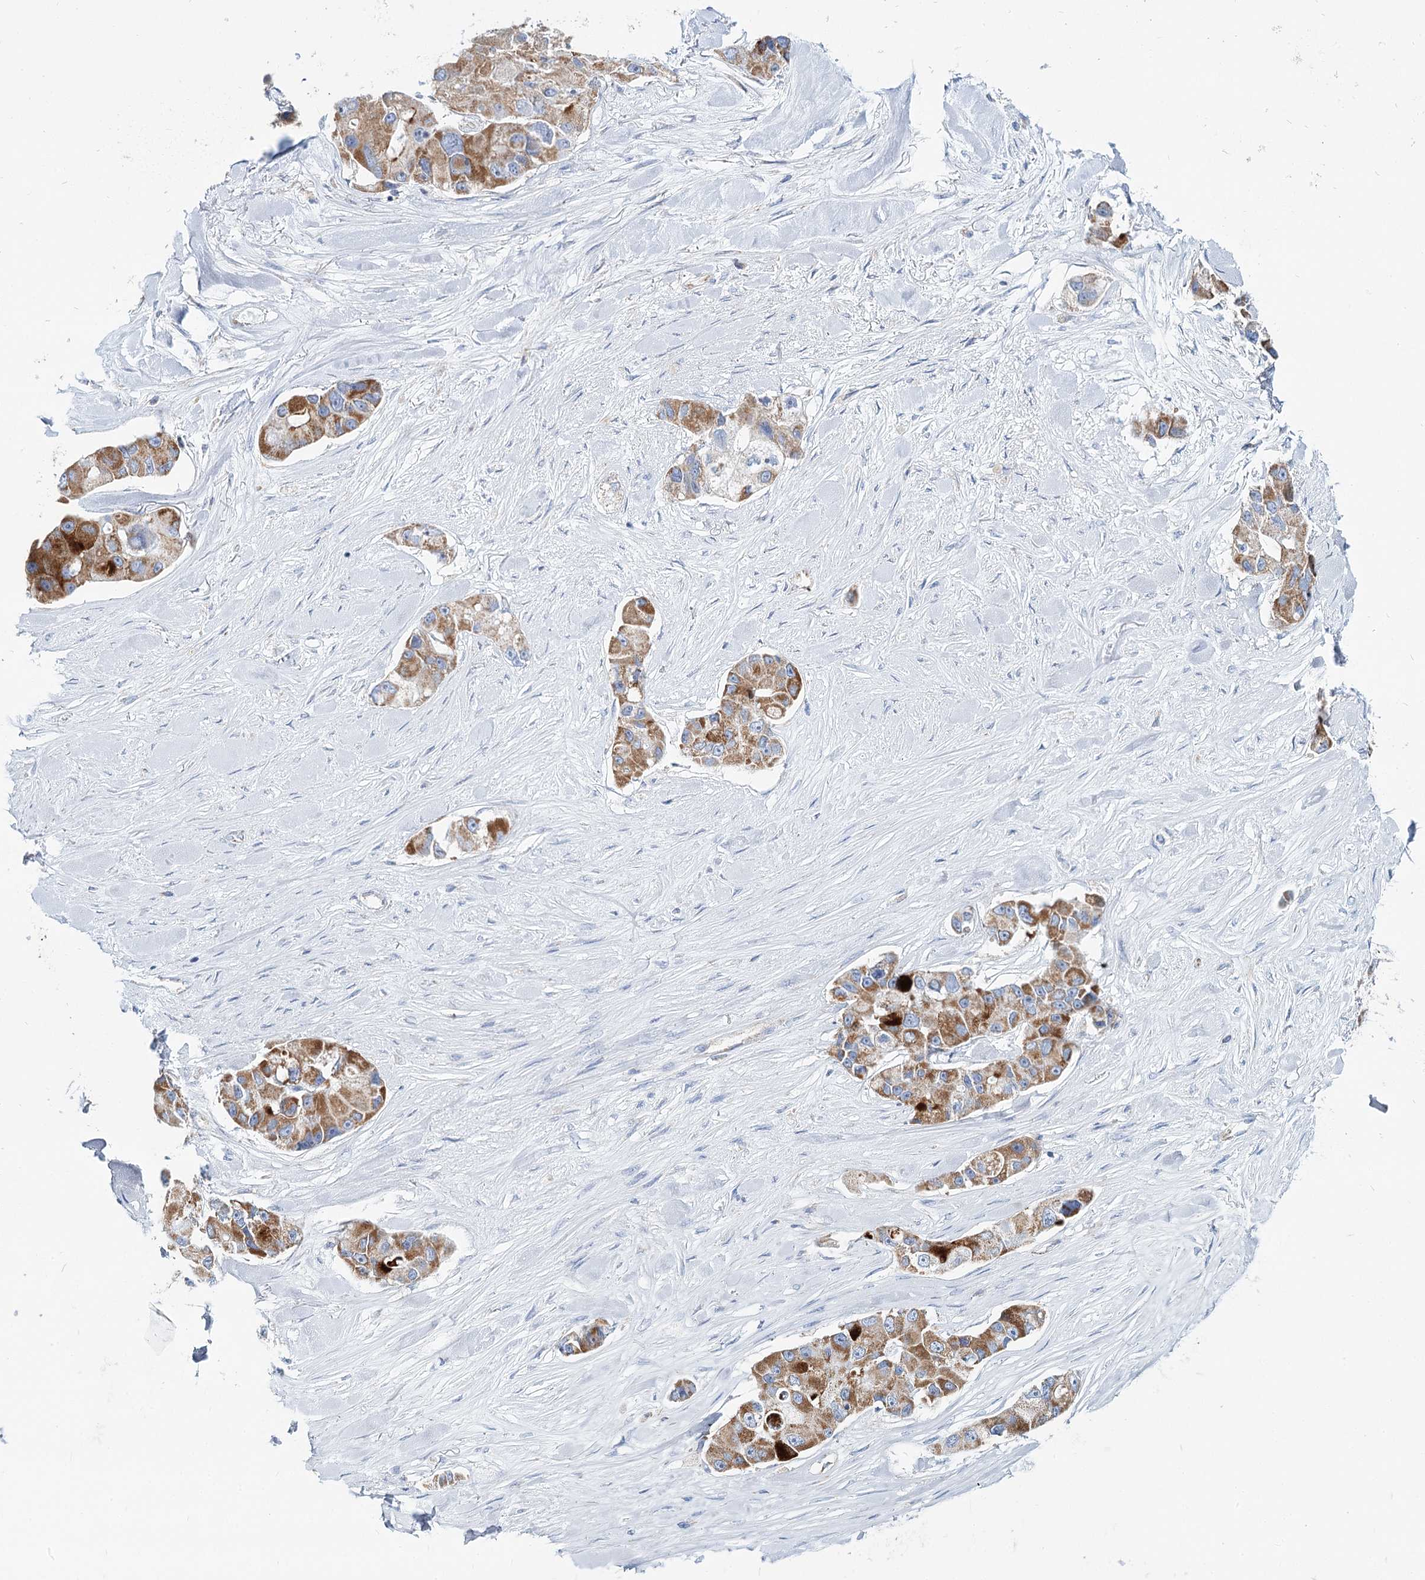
{"staining": {"intensity": "strong", "quantity": "25%-75%", "location": "cytoplasmic/membranous"}, "tissue": "lung cancer", "cell_type": "Tumor cells", "image_type": "cancer", "snomed": [{"axis": "morphology", "description": "Adenocarcinoma, NOS"}, {"axis": "topography", "description": "Lung"}], "caption": "Lung cancer (adenocarcinoma) stained with DAB IHC shows high levels of strong cytoplasmic/membranous staining in approximately 25%-75% of tumor cells.", "gene": "MCCC2", "patient": {"sex": "female", "age": 54}}